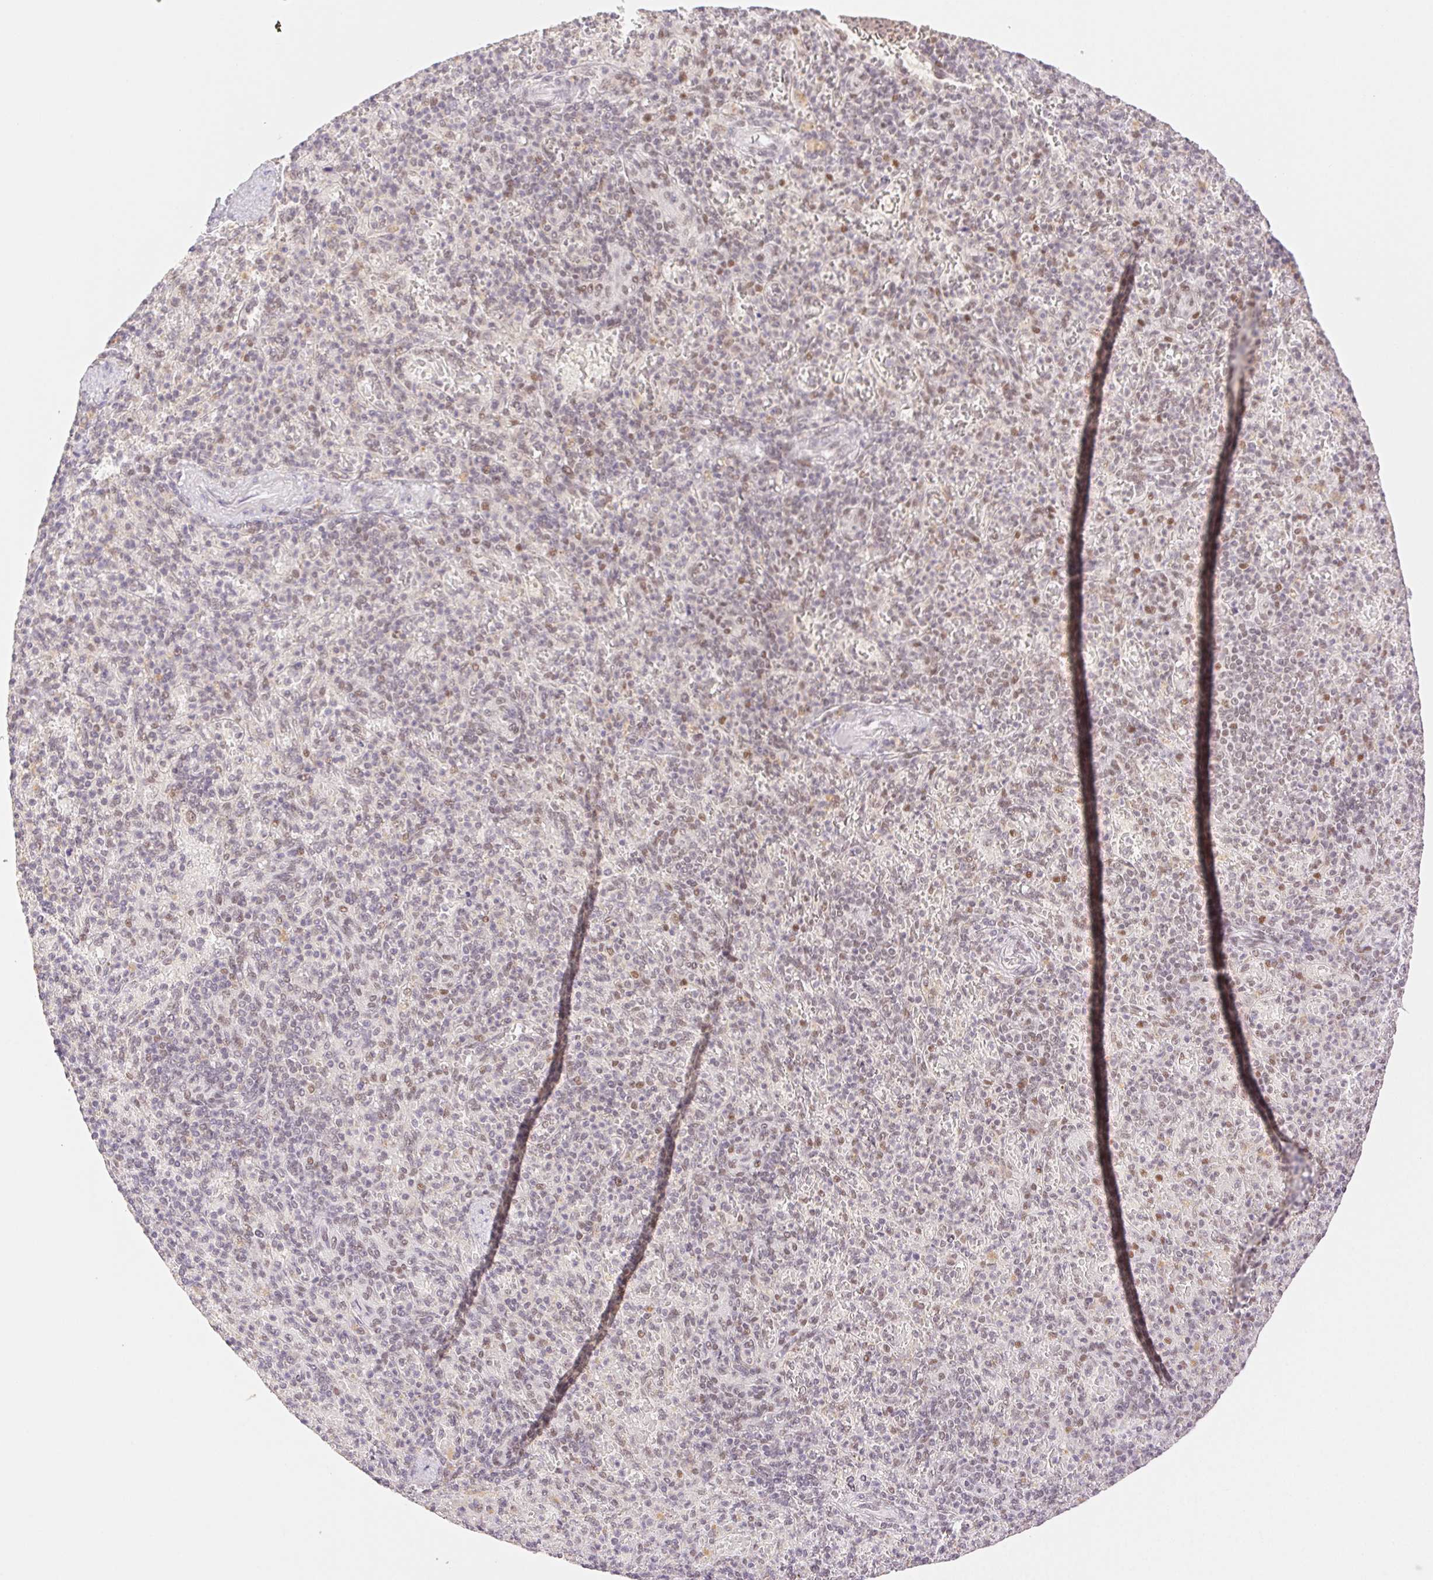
{"staining": {"intensity": "moderate", "quantity": "25%-75%", "location": "nuclear"}, "tissue": "spleen", "cell_type": "Cells in red pulp", "image_type": "normal", "snomed": [{"axis": "morphology", "description": "Normal tissue, NOS"}, {"axis": "topography", "description": "Spleen"}], "caption": "Immunohistochemistry (IHC) photomicrograph of unremarkable spleen: spleen stained using immunohistochemistry (IHC) displays medium levels of moderate protein expression localized specifically in the nuclear of cells in red pulp, appearing as a nuclear brown color.", "gene": "H2AZ1", "patient": {"sex": "female", "age": 74}}